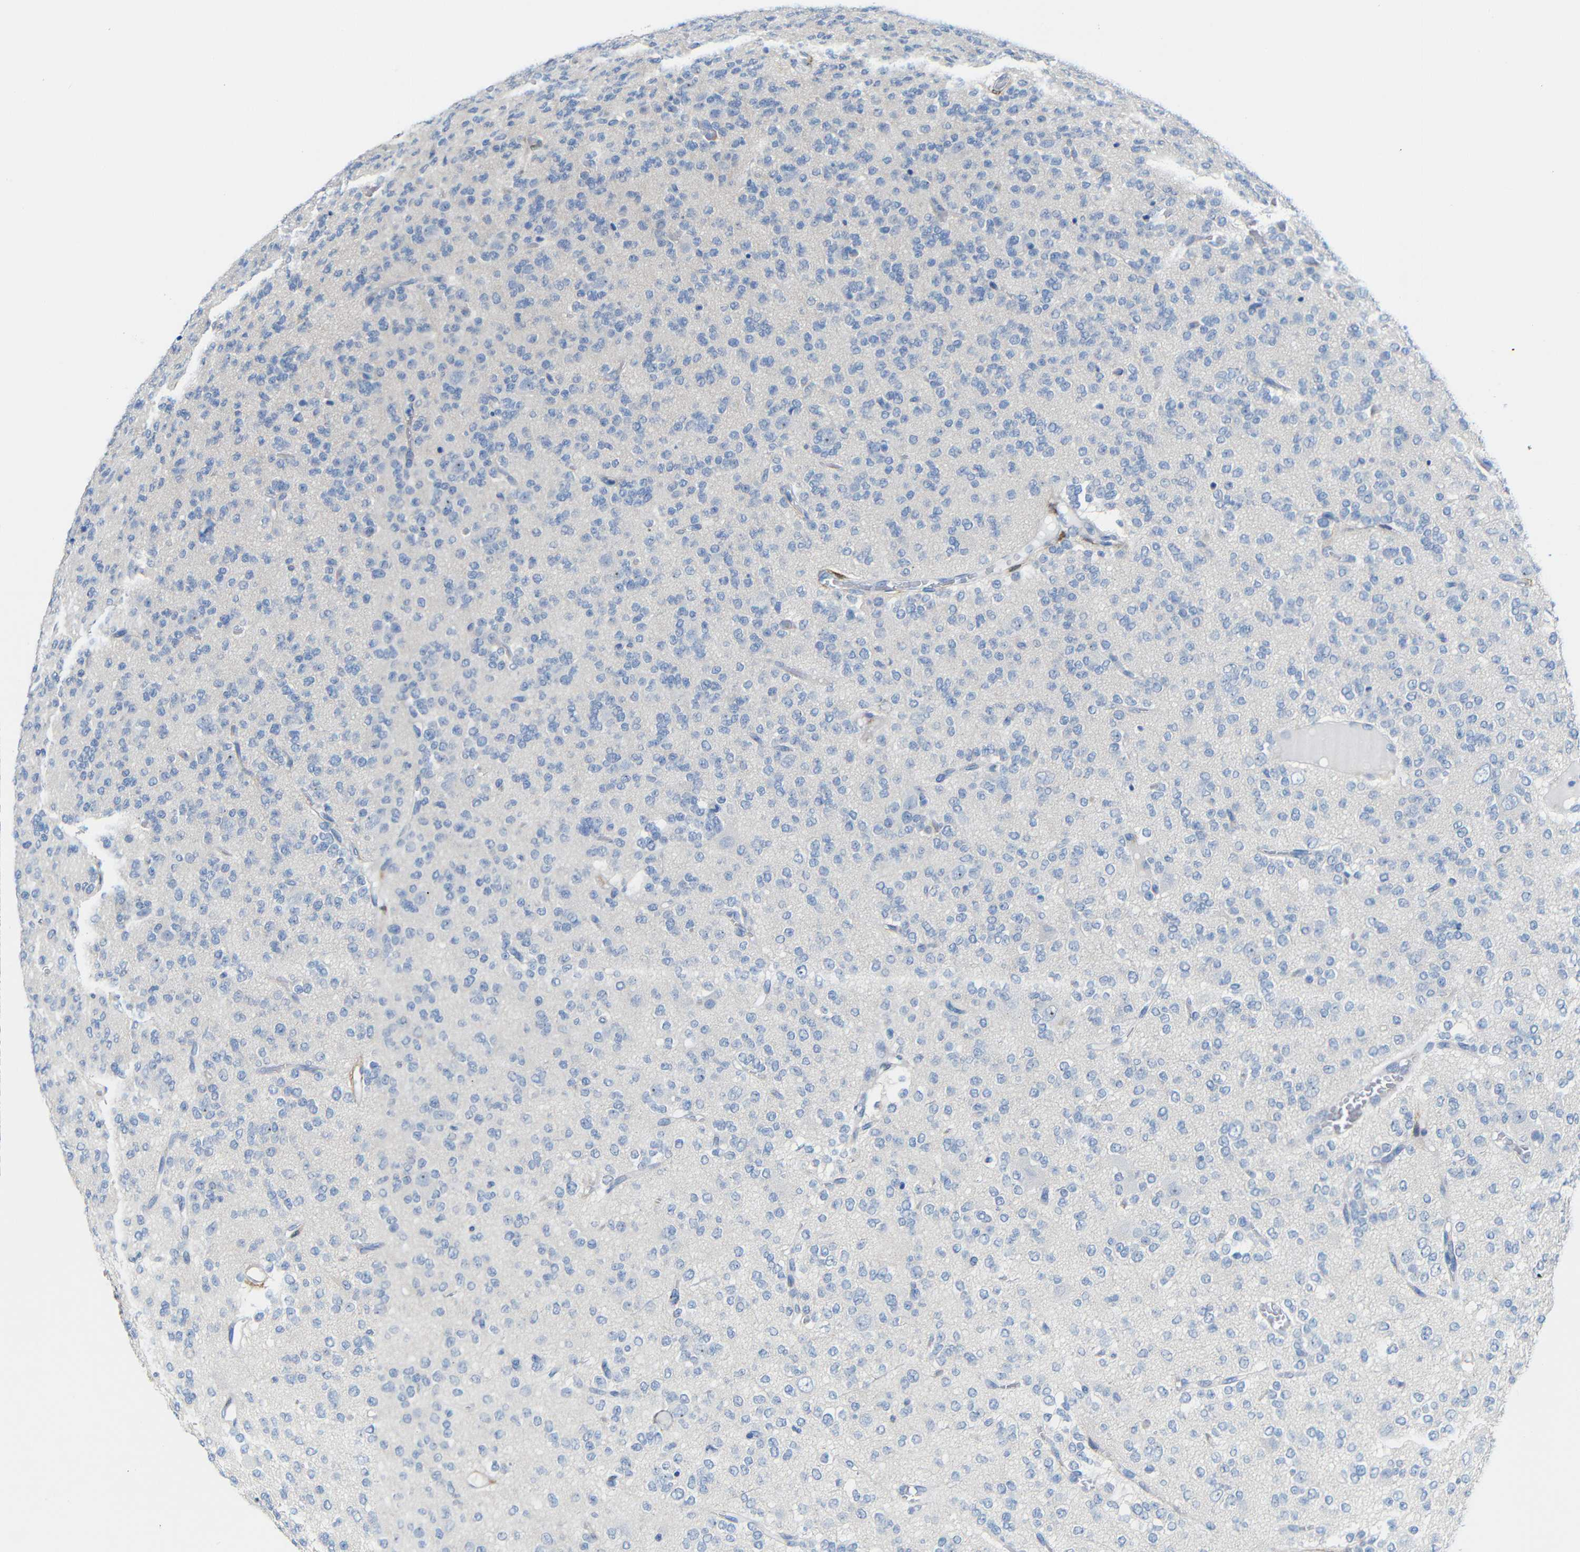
{"staining": {"intensity": "negative", "quantity": "none", "location": "none"}, "tissue": "glioma", "cell_type": "Tumor cells", "image_type": "cancer", "snomed": [{"axis": "morphology", "description": "Glioma, malignant, Low grade"}, {"axis": "topography", "description": "Brain"}], "caption": "The photomicrograph exhibits no significant expression in tumor cells of malignant glioma (low-grade).", "gene": "C1orf210", "patient": {"sex": "male", "age": 38}}